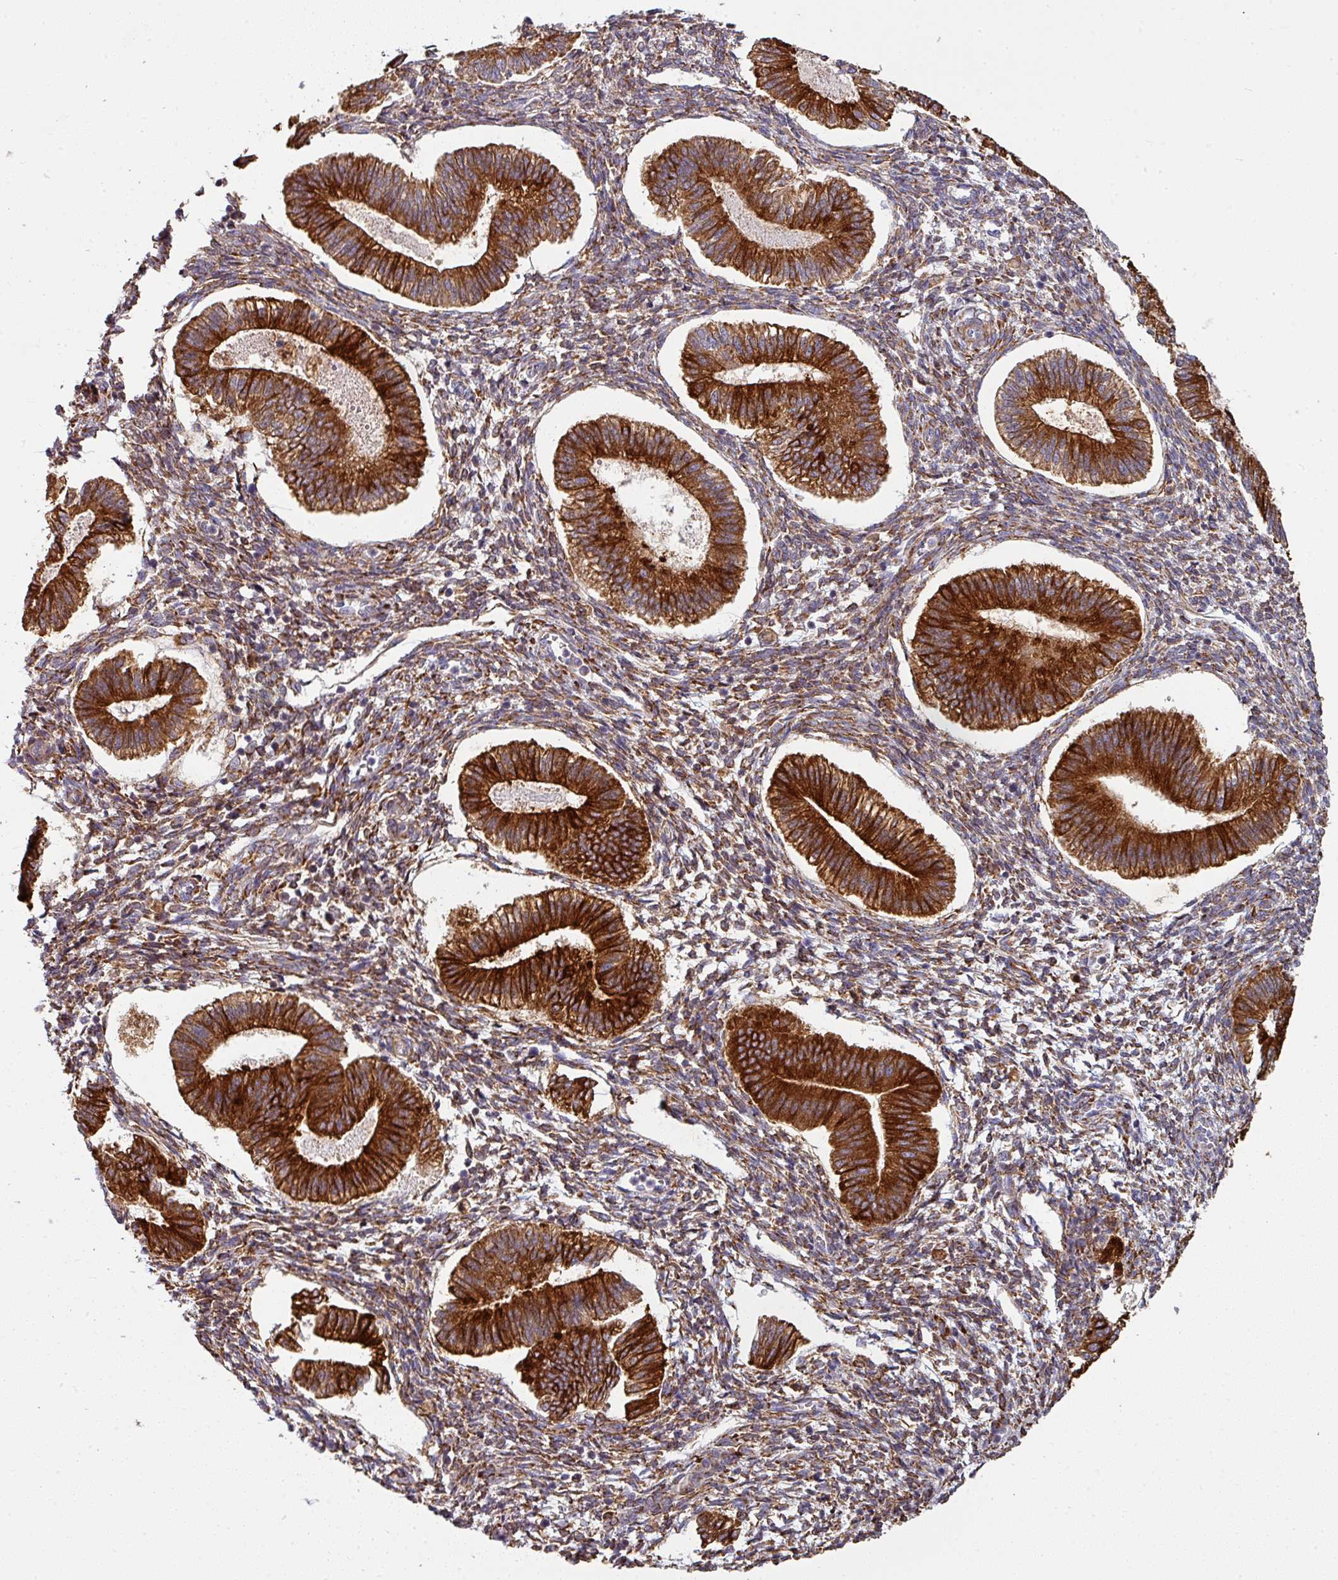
{"staining": {"intensity": "moderate", "quantity": "25%-75%", "location": "cytoplasmic/membranous"}, "tissue": "endometrium", "cell_type": "Cells in endometrial stroma", "image_type": "normal", "snomed": [{"axis": "morphology", "description": "Normal tissue, NOS"}, {"axis": "topography", "description": "Endometrium"}], "caption": "Unremarkable endometrium was stained to show a protein in brown. There is medium levels of moderate cytoplasmic/membranous positivity in approximately 25%-75% of cells in endometrial stroma.", "gene": "ZNF268", "patient": {"sex": "female", "age": 25}}